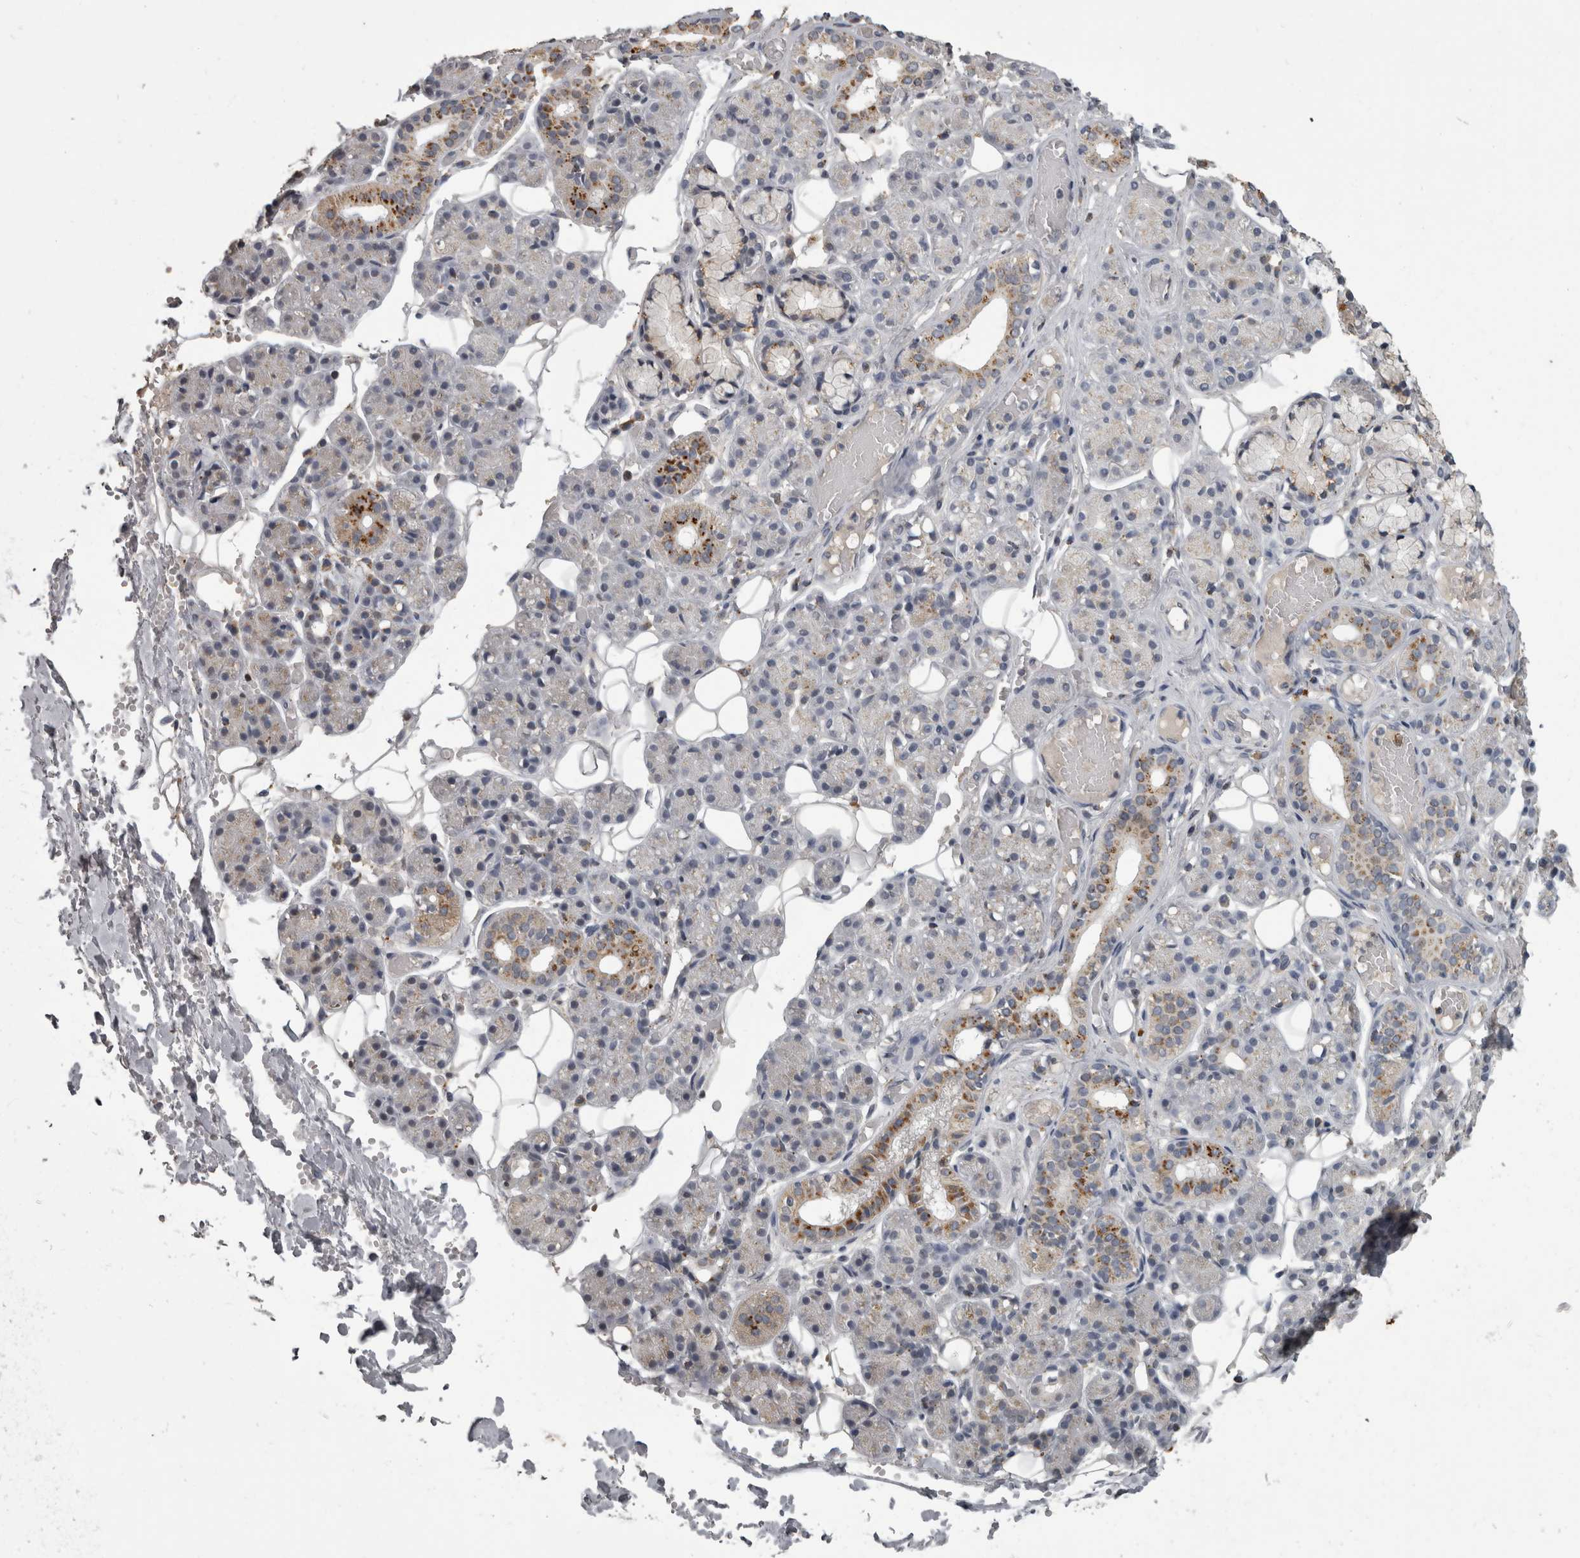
{"staining": {"intensity": "moderate", "quantity": "<25%", "location": "cytoplasmic/membranous"}, "tissue": "salivary gland", "cell_type": "Glandular cells", "image_type": "normal", "snomed": [{"axis": "morphology", "description": "Normal tissue, NOS"}, {"axis": "topography", "description": "Salivary gland"}], "caption": "Protein staining of benign salivary gland demonstrates moderate cytoplasmic/membranous positivity in about <25% of glandular cells.", "gene": "NAAA", "patient": {"sex": "male", "age": 63}}